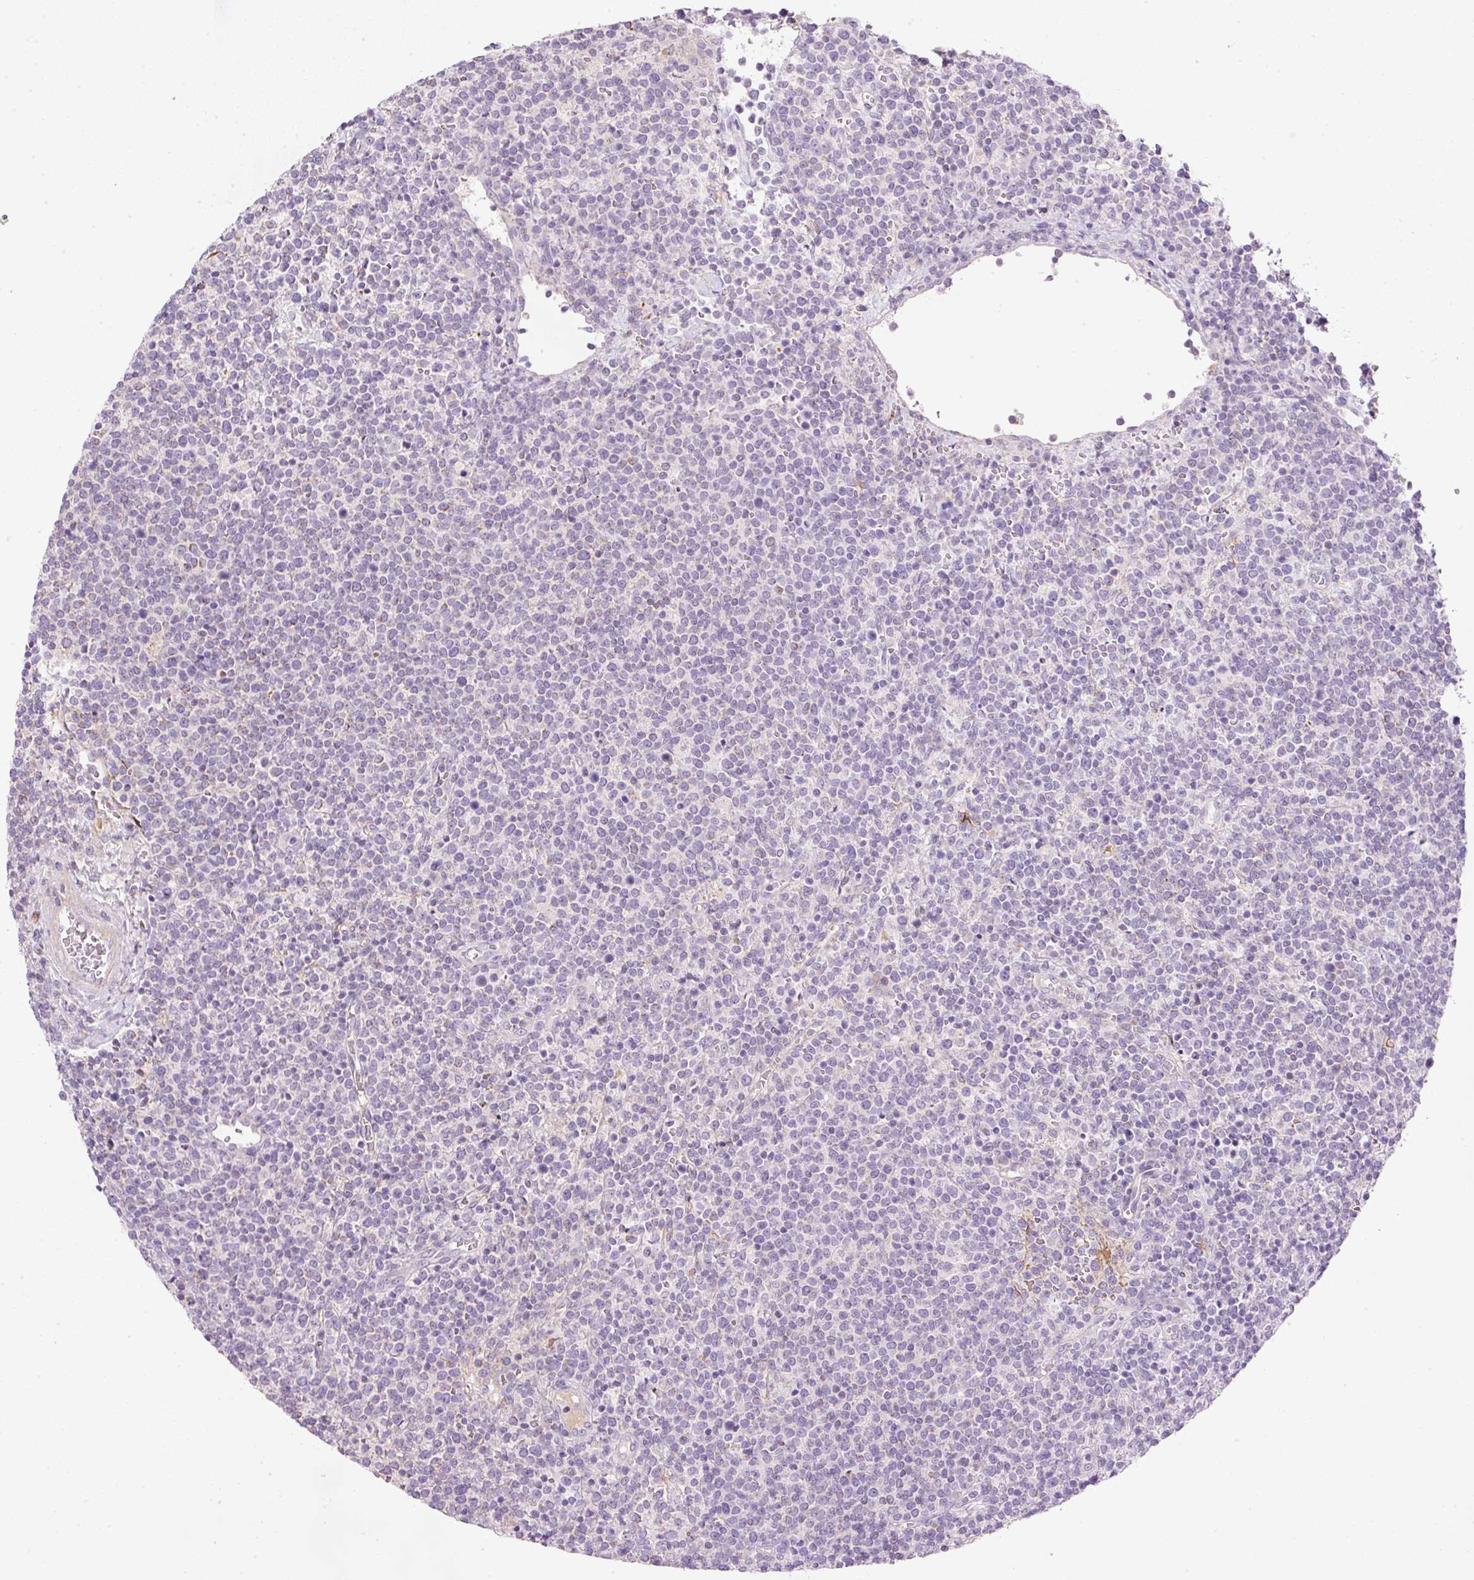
{"staining": {"intensity": "negative", "quantity": "none", "location": "none"}, "tissue": "lymphoma", "cell_type": "Tumor cells", "image_type": "cancer", "snomed": [{"axis": "morphology", "description": "Malignant lymphoma, non-Hodgkin's type, High grade"}, {"axis": "topography", "description": "Lymph node"}], "caption": "Lymphoma was stained to show a protein in brown. There is no significant staining in tumor cells.", "gene": "KPNA5", "patient": {"sex": "male", "age": 61}}